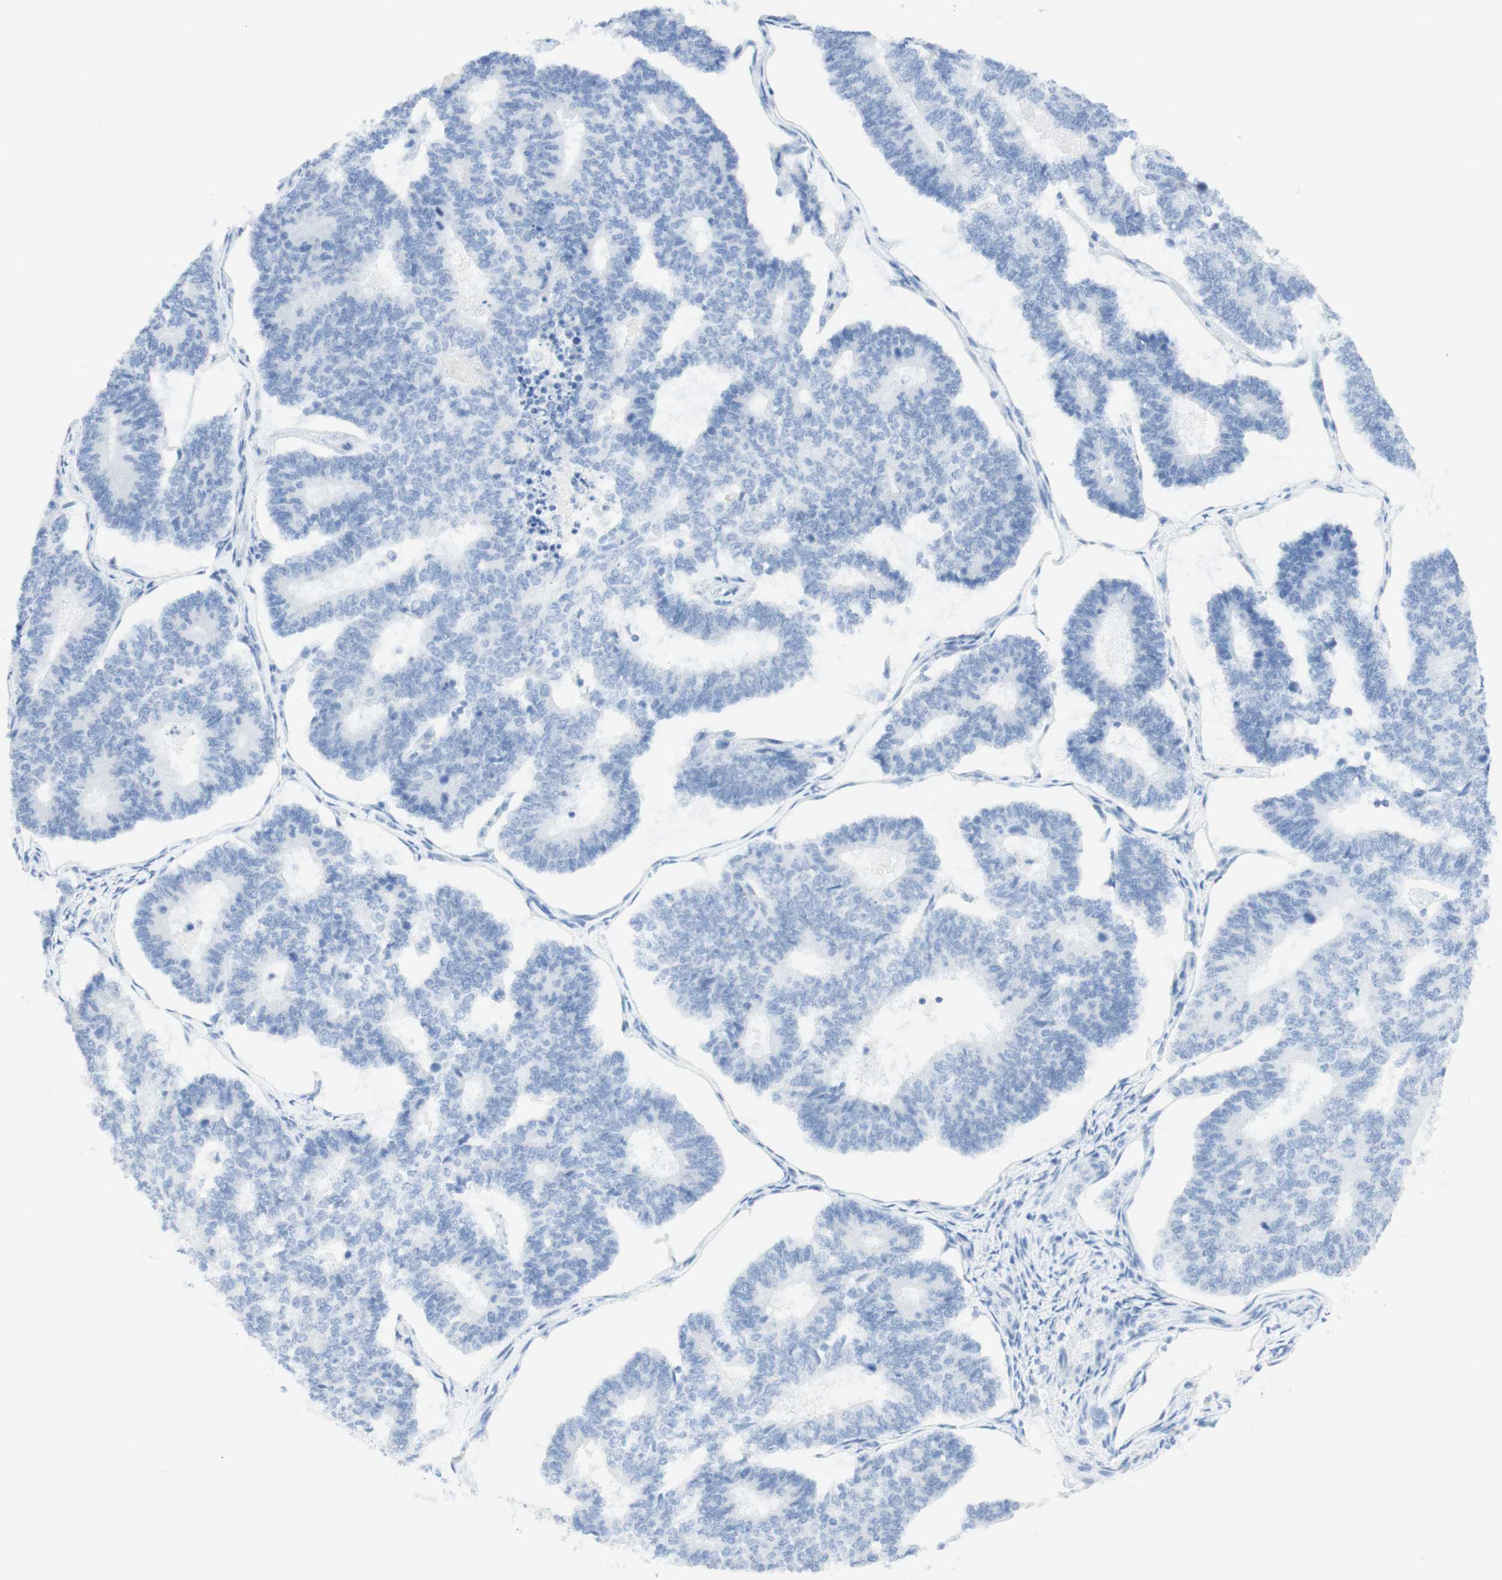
{"staining": {"intensity": "negative", "quantity": "none", "location": "none"}, "tissue": "endometrial cancer", "cell_type": "Tumor cells", "image_type": "cancer", "snomed": [{"axis": "morphology", "description": "Adenocarcinoma, NOS"}, {"axis": "topography", "description": "Endometrium"}], "caption": "This is an immunohistochemistry histopathology image of endometrial adenocarcinoma. There is no expression in tumor cells.", "gene": "TPO", "patient": {"sex": "female", "age": 70}}